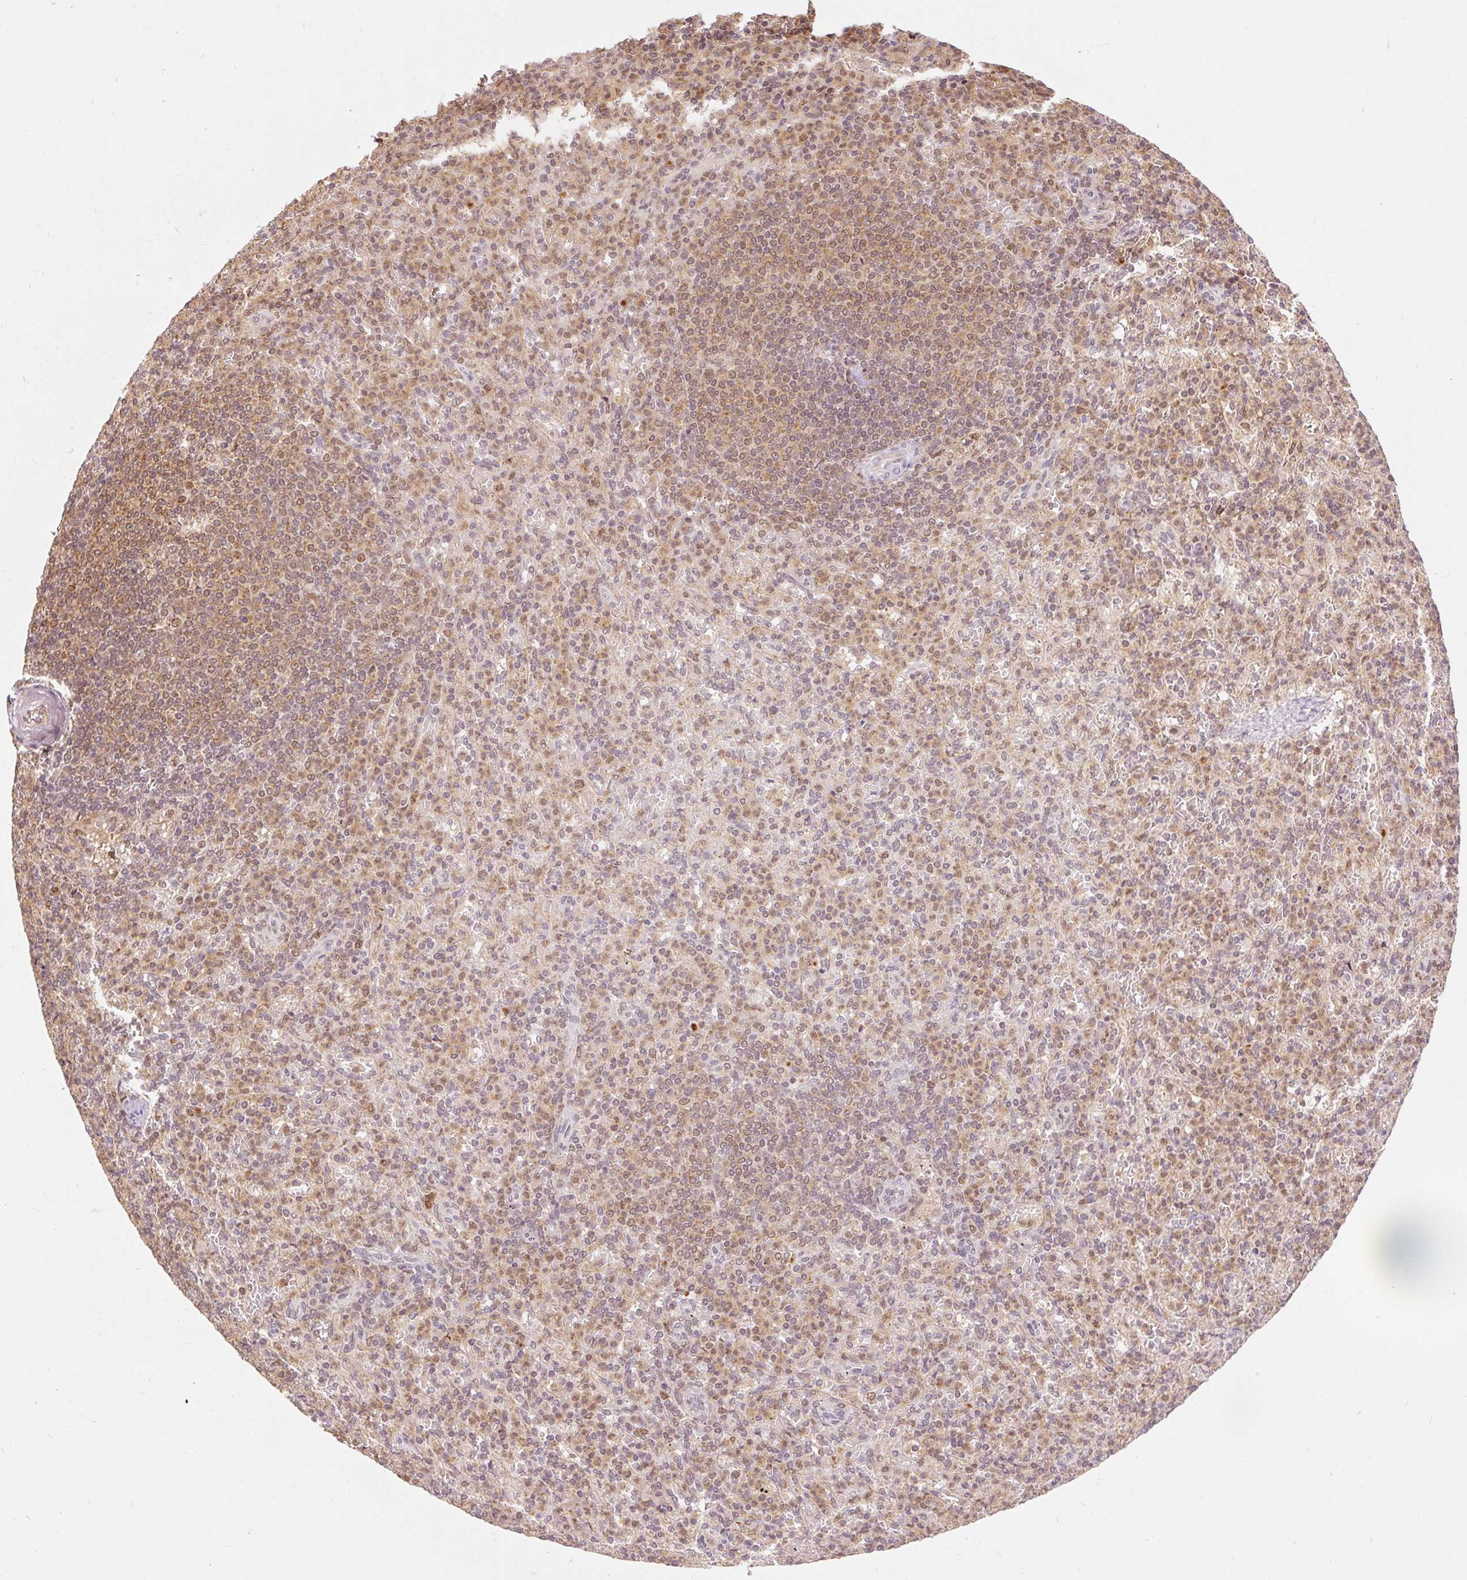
{"staining": {"intensity": "moderate", "quantity": "25%-75%", "location": "cytoplasmic/membranous,nuclear"}, "tissue": "spleen", "cell_type": "Cells in red pulp", "image_type": "normal", "snomed": [{"axis": "morphology", "description": "Normal tissue, NOS"}, {"axis": "topography", "description": "Spleen"}], "caption": "A brown stain shows moderate cytoplasmic/membranous,nuclear positivity of a protein in cells in red pulp of unremarkable spleen. The staining was performed using DAB, with brown indicating positive protein expression. Nuclei are stained blue with hematoxylin.", "gene": "CSTF1", "patient": {"sex": "female", "age": 74}}